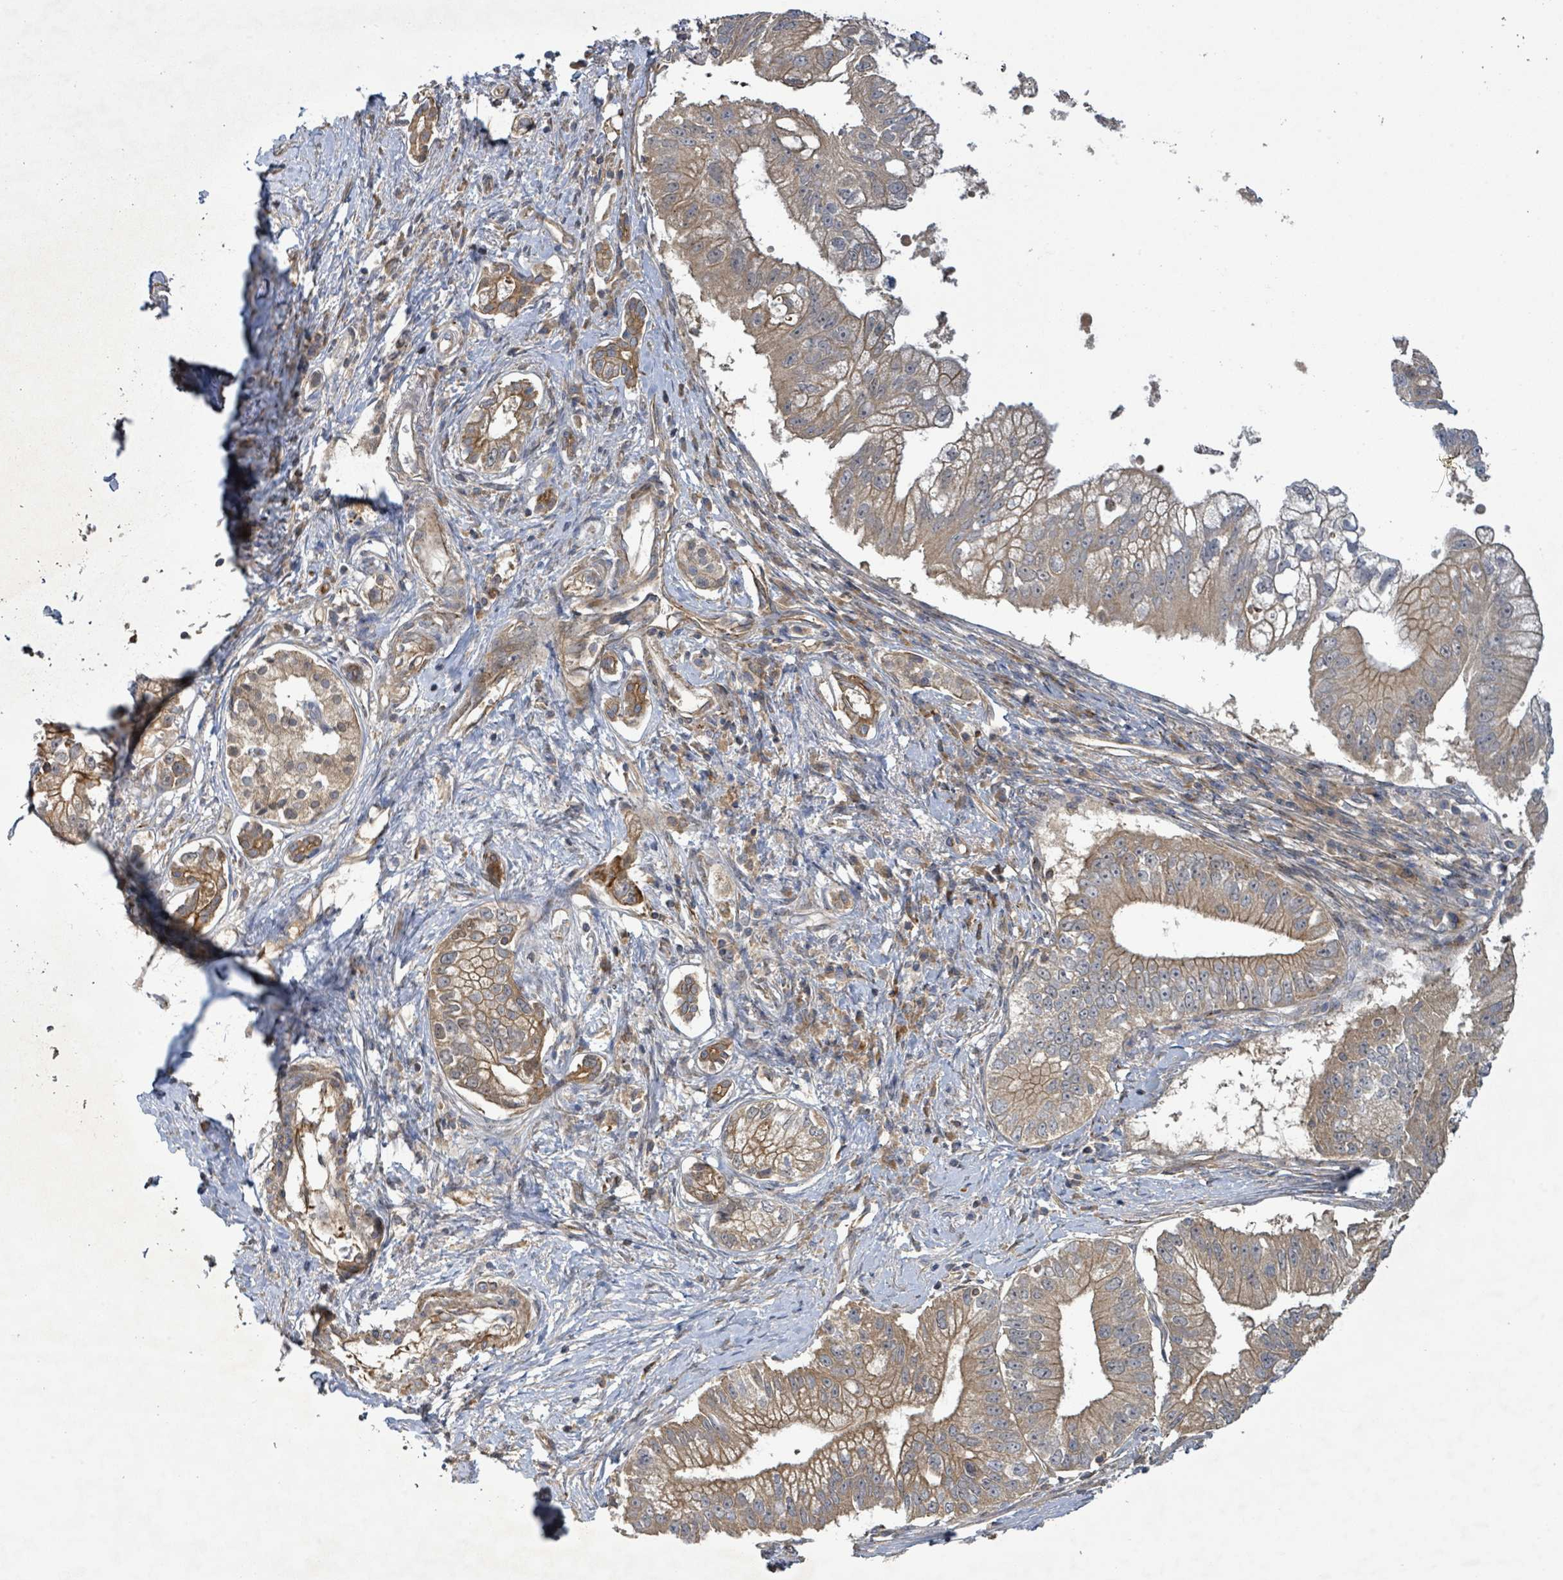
{"staining": {"intensity": "moderate", "quantity": ">75%", "location": "cytoplasmic/membranous"}, "tissue": "pancreatic cancer", "cell_type": "Tumor cells", "image_type": "cancer", "snomed": [{"axis": "morphology", "description": "Adenocarcinoma, NOS"}, {"axis": "topography", "description": "Pancreas"}], "caption": "Tumor cells reveal moderate cytoplasmic/membranous positivity in about >75% of cells in adenocarcinoma (pancreatic). (IHC, brightfield microscopy, high magnification).", "gene": "STARD4", "patient": {"sex": "male", "age": 70}}